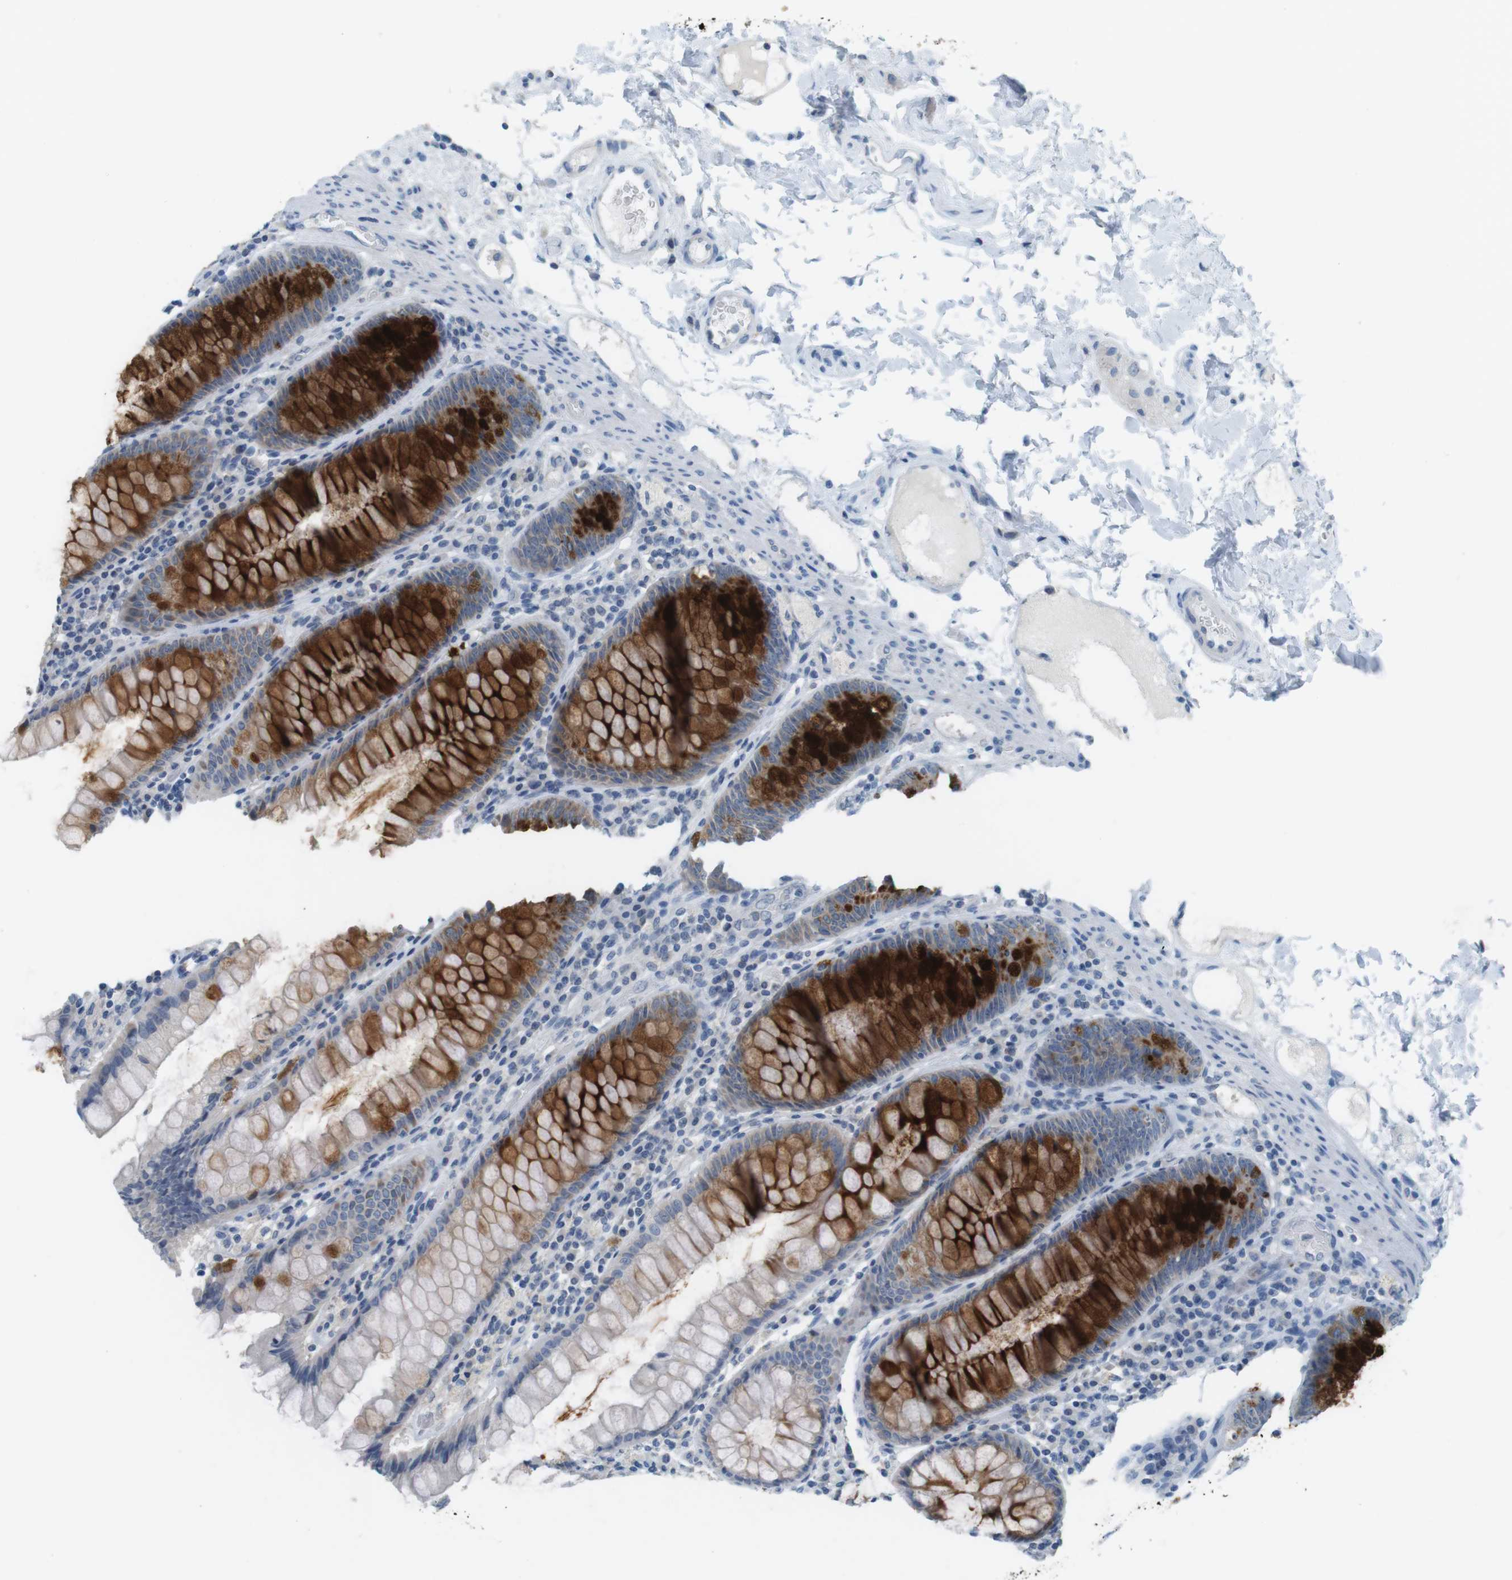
{"staining": {"intensity": "negative", "quantity": "none", "location": "none"}, "tissue": "colon", "cell_type": "Endothelial cells", "image_type": "normal", "snomed": [{"axis": "morphology", "description": "Normal tissue, NOS"}, {"axis": "topography", "description": "Colon"}], "caption": "High magnification brightfield microscopy of benign colon stained with DAB (3,3'-diaminobenzidine) (brown) and counterstained with hematoxylin (blue): endothelial cells show no significant expression.", "gene": "MUC5B", "patient": {"sex": "female", "age": 46}}